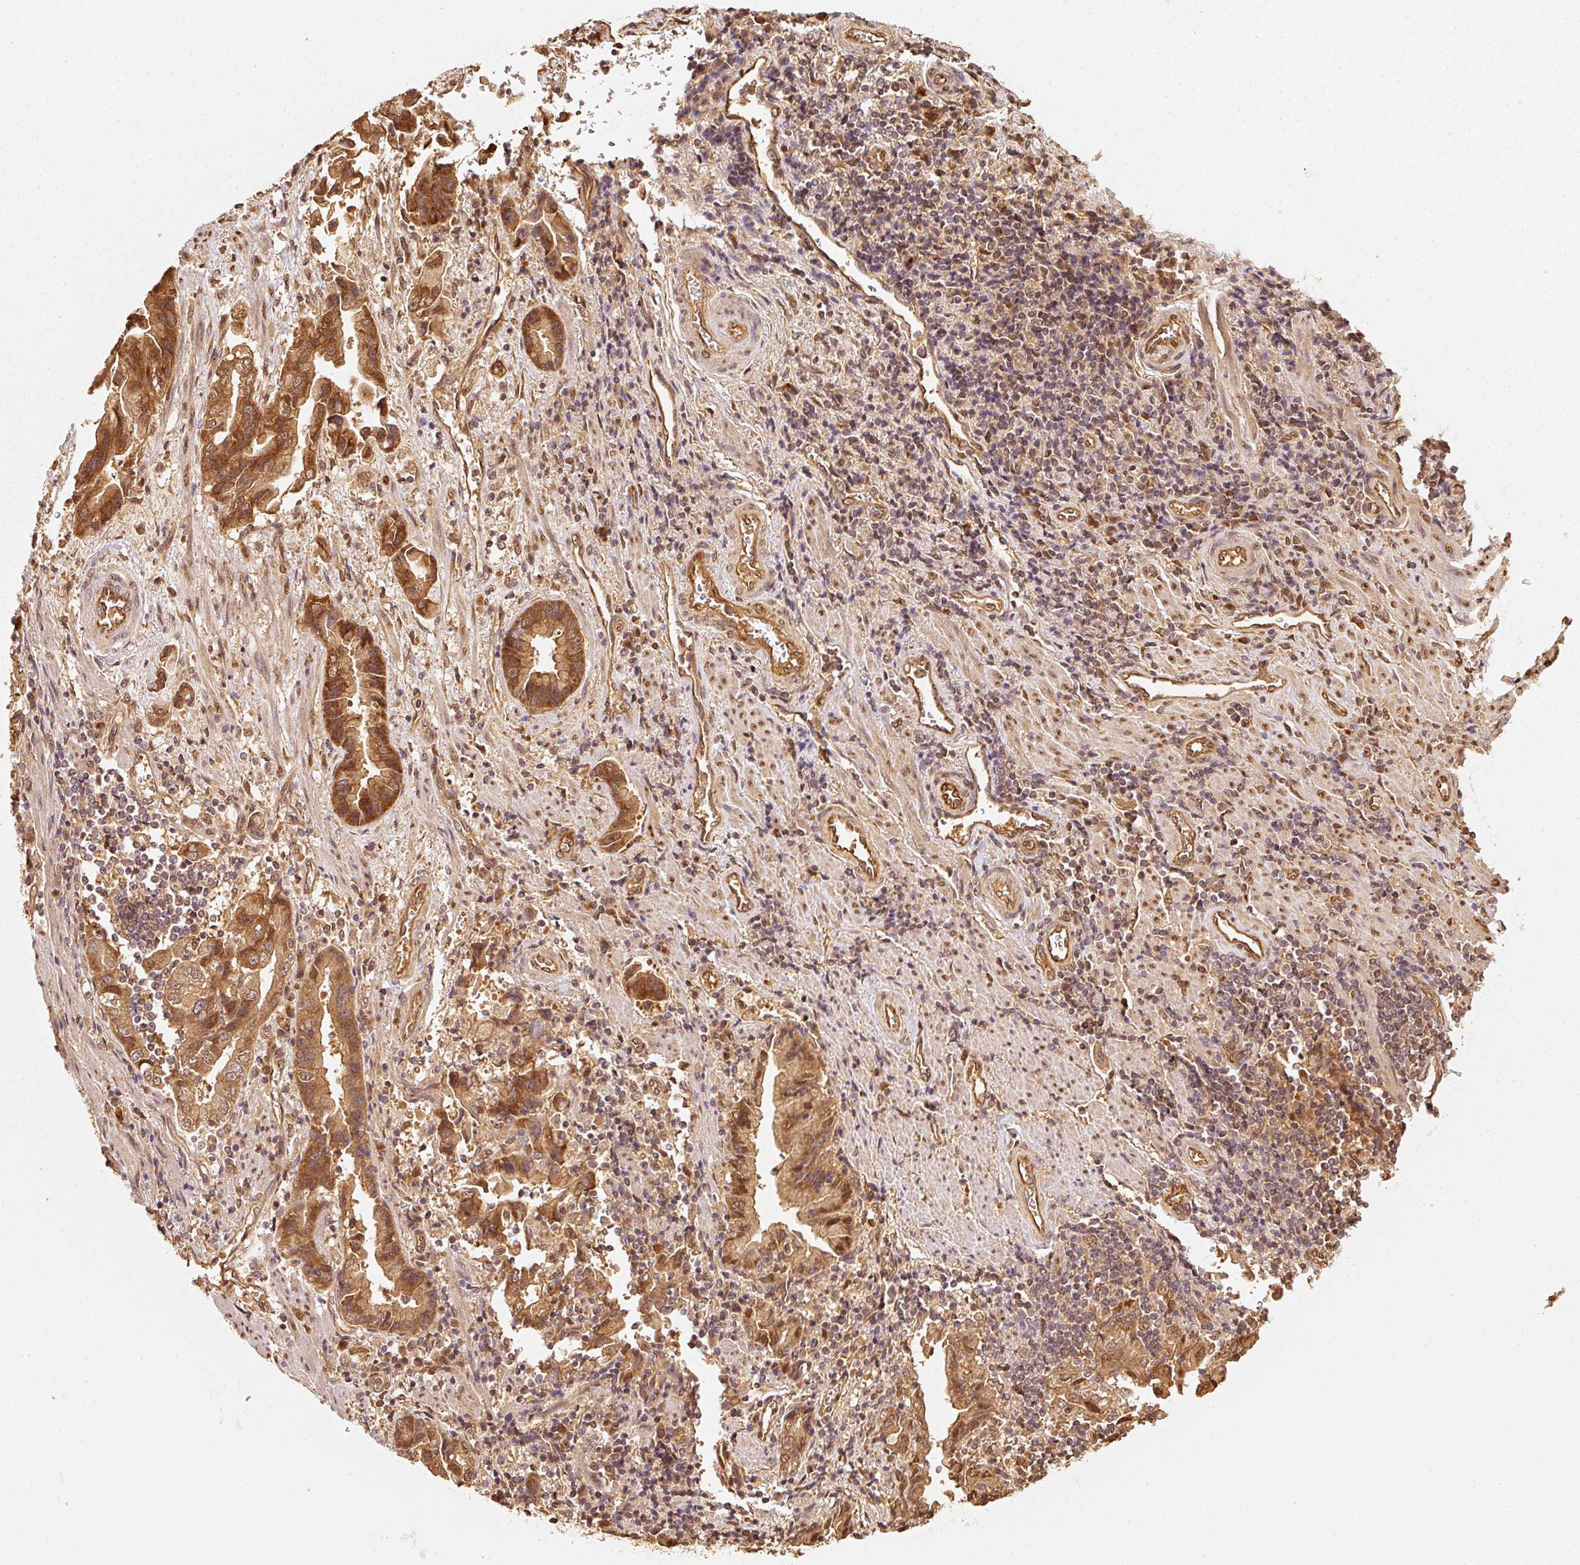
{"staining": {"intensity": "strong", "quantity": ">75%", "location": "cytoplasmic/membranous"}, "tissue": "stomach cancer", "cell_type": "Tumor cells", "image_type": "cancer", "snomed": [{"axis": "morphology", "description": "Adenocarcinoma, NOS"}, {"axis": "topography", "description": "Stomach"}], "caption": "Stomach cancer (adenocarcinoma) was stained to show a protein in brown. There is high levels of strong cytoplasmic/membranous positivity in about >75% of tumor cells.", "gene": "STAU1", "patient": {"sex": "male", "age": 62}}